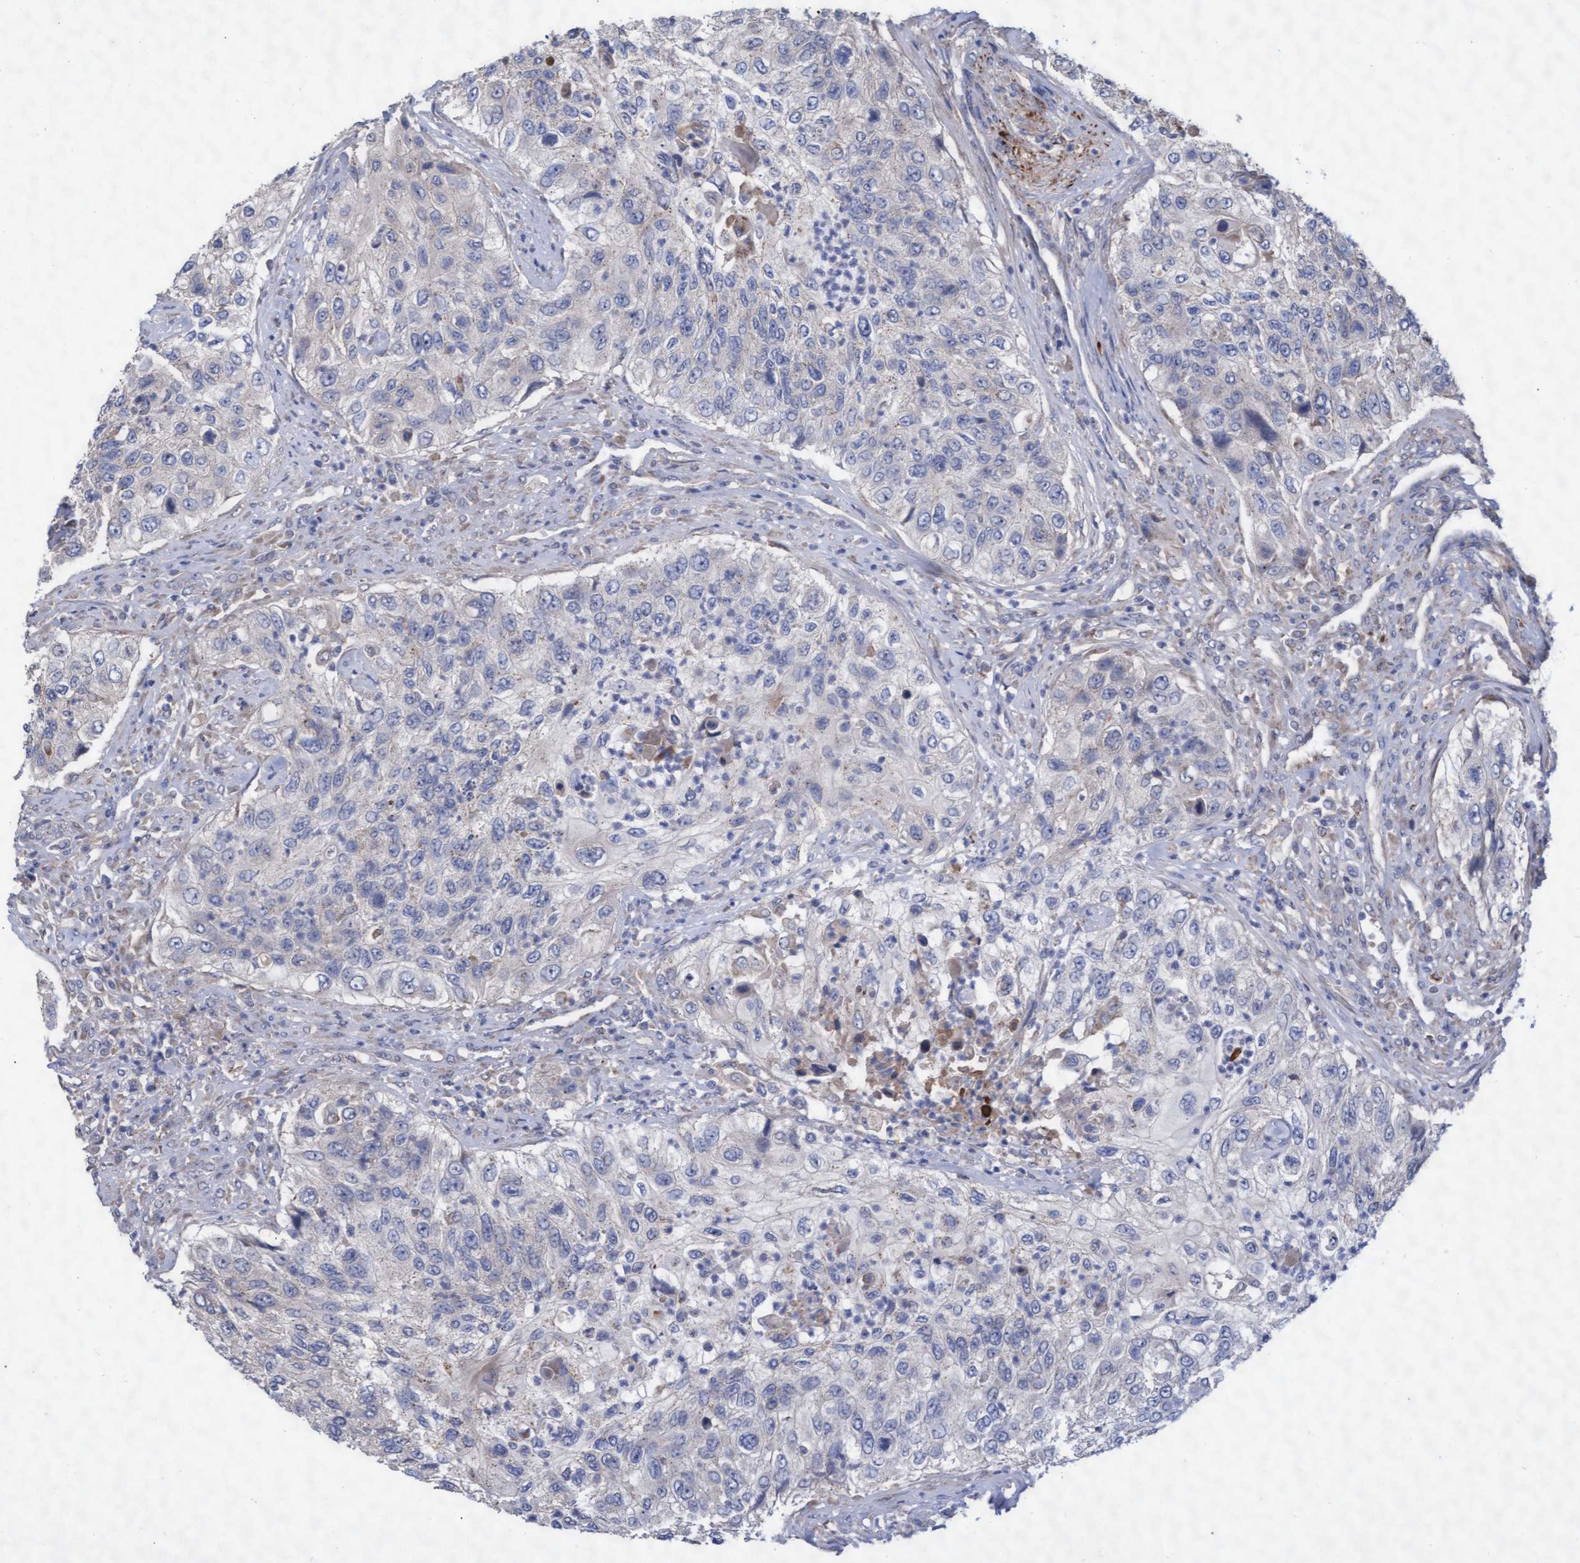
{"staining": {"intensity": "negative", "quantity": "none", "location": "none"}, "tissue": "urothelial cancer", "cell_type": "Tumor cells", "image_type": "cancer", "snomed": [{"axis": "morphology", "description": "Urothelial carcinoma, High grade"}, {"axis": "topography", "description": "Urinary bladder"}], "caption": "Immunohistochemistry (IHC) image of human urothelial carcinoma (high-grade) stained for a protein (brown), which shows no positivity in tumor cells.", "gene": "ABCF2", "patient": {"sex": "female", "age": 60}}